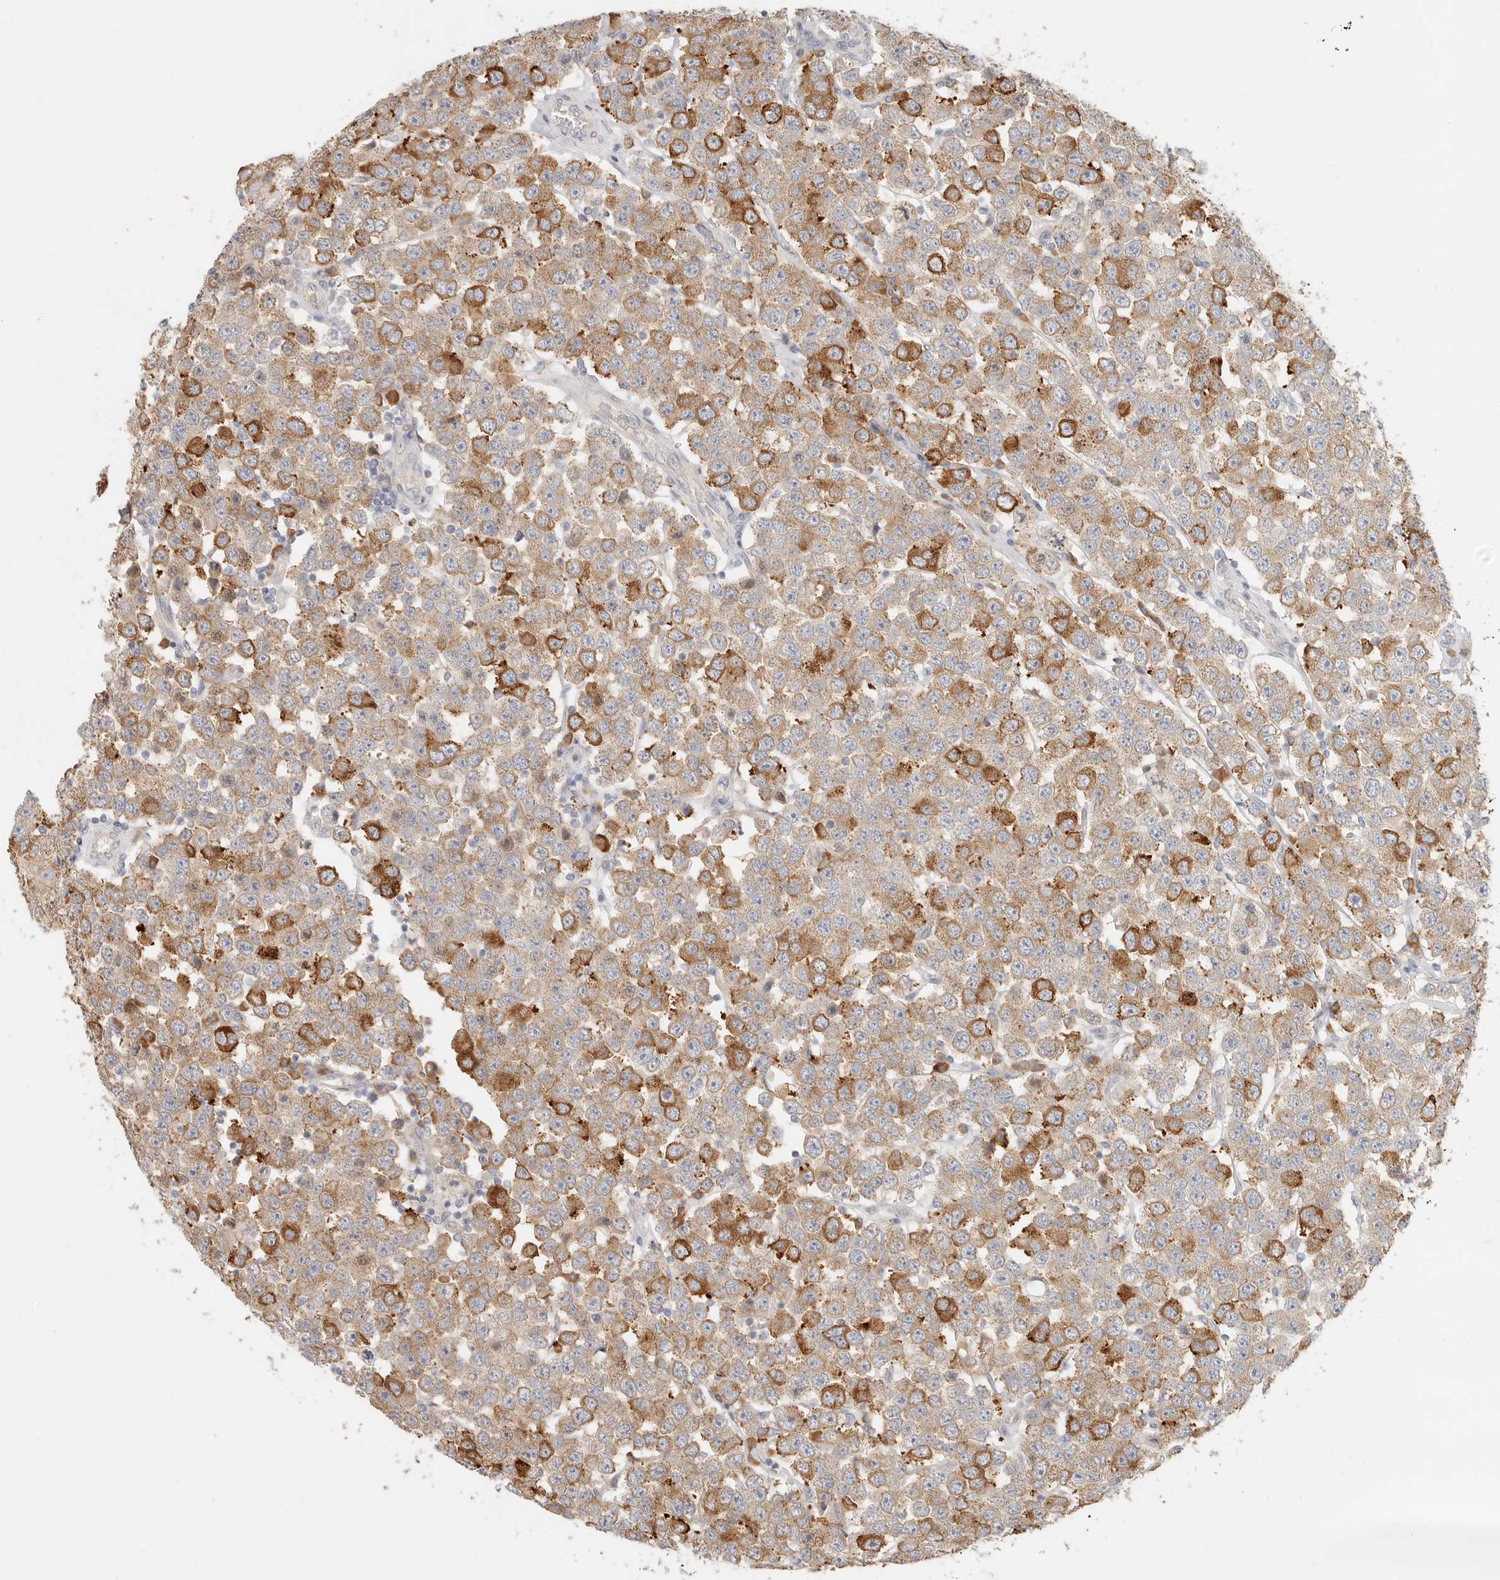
{"staining": {"intensity": "moderate", "quantity": ">75%", "location": "cytoplasmic/membranous"}, "tissue": "testis cancer", "cell_type": "Tumor cells", "image_type": "cancer", "snomed": [{"axis": "morphology", "description": "Seminoma, NOS"}, {"axis": "topography", "description": "Testis"}], "caption": "High-magnification brightfield microscopy of testis cancer stained with DAB (3,3'-diaminobenzidine) (brown) and counterstained with hematoxylin (blue). tumor cells exhibit moderate cytoplasmic/membranous positivity is present in about>75% of cells.", "gene": "PABPC4", "patient": {"sex": "male", "age": 28}}